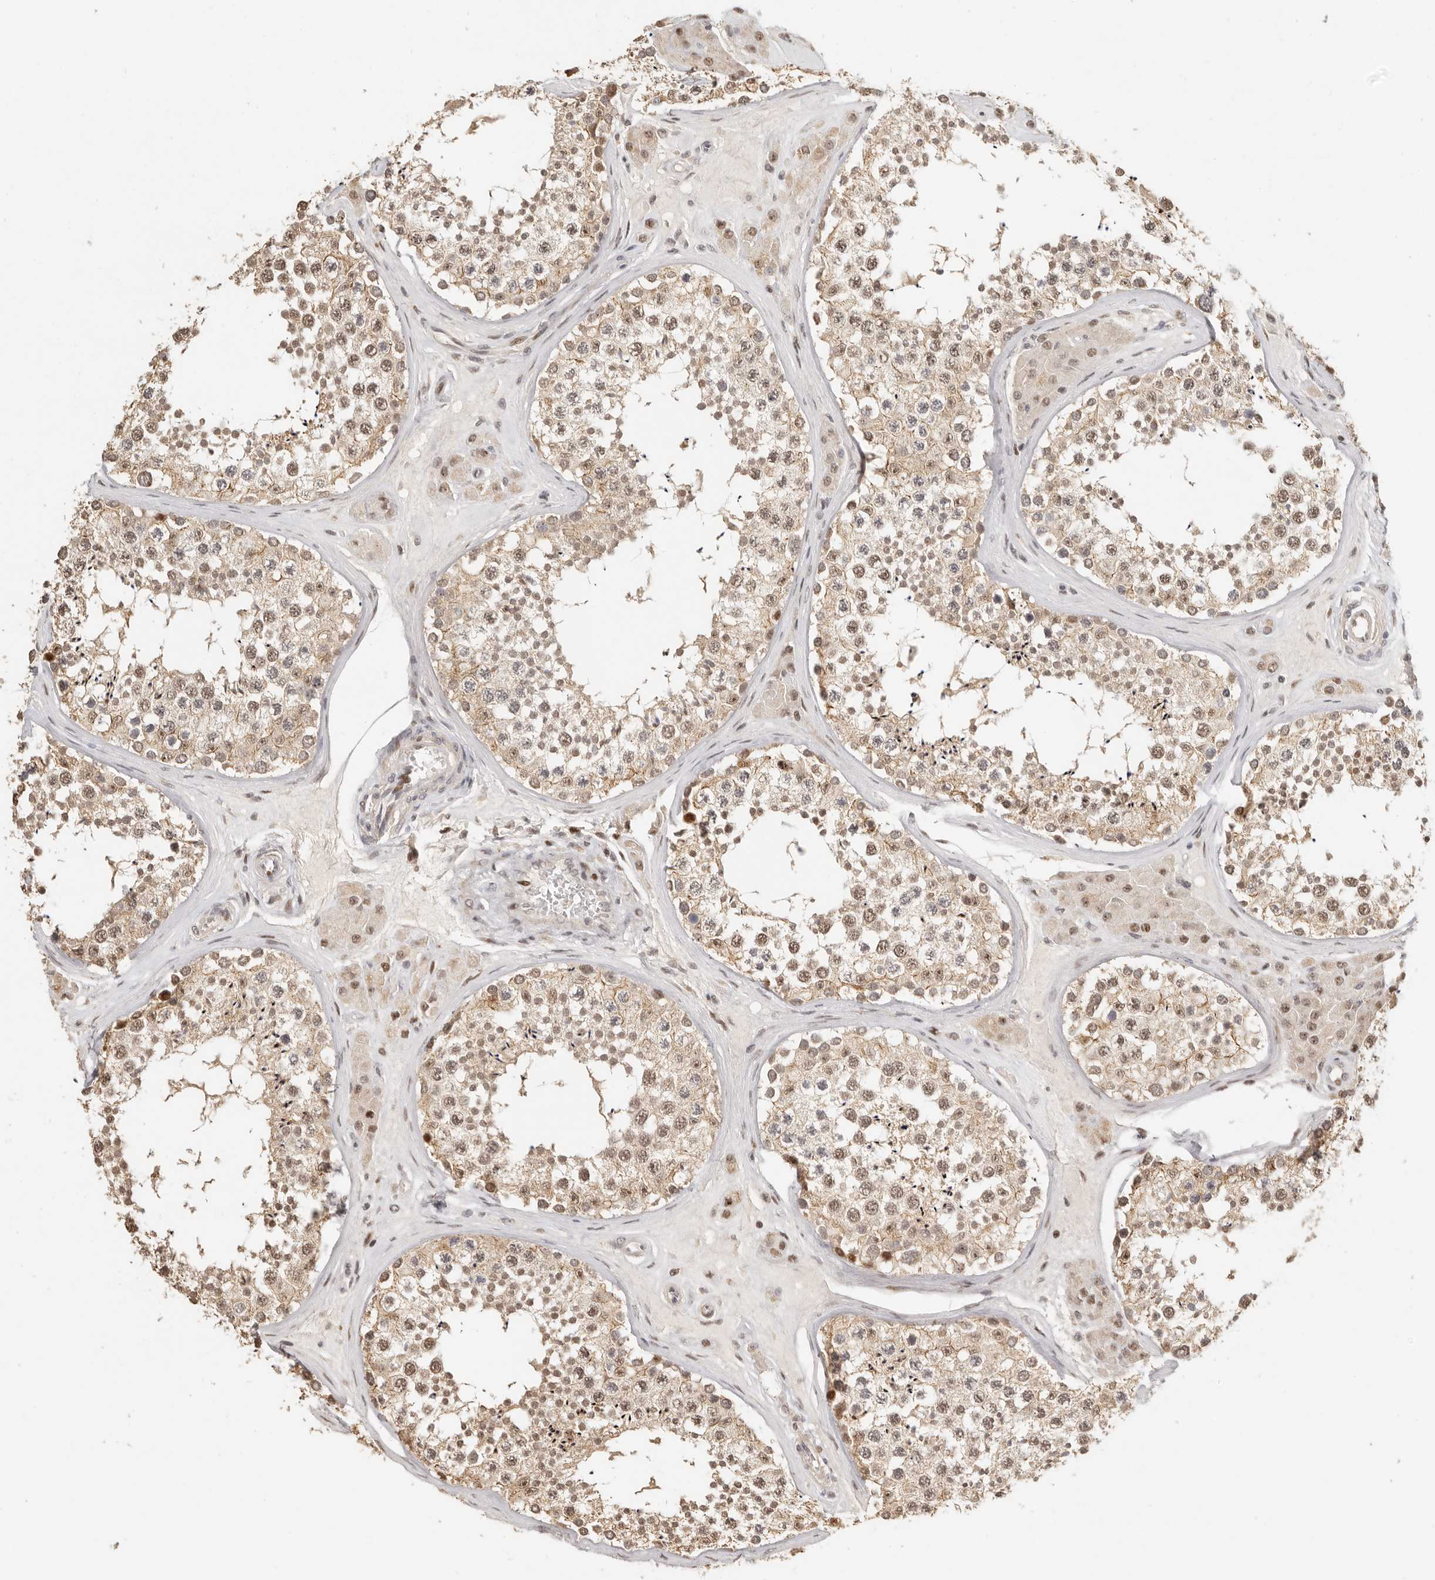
{"staining": {"intensity": "moderate", "quantity": ">75%", "location": "cytoplasmic/membranous,nuclear"}, "tissue": "testis", "cell_type": "Cells in seminiferous ducts", "image_type": "normal", "snomed": [{"axis": "morphology", "description": "Normal tissue, NOS"}, {"axis": "topography", "description": "Testis"}], "caption": "The photomicrograph shows a brown stain indicating the presence of a protein in the cytoplasmic/membranous,nuclear of cells in seminiferous ducts in testis. (DAB (3,3'-diaminobenzidine) = brown stain, brightfield microscopy at high magnification).", "gene": "GPBP1L1", "patient": {"sex": "male", "age": 46}}